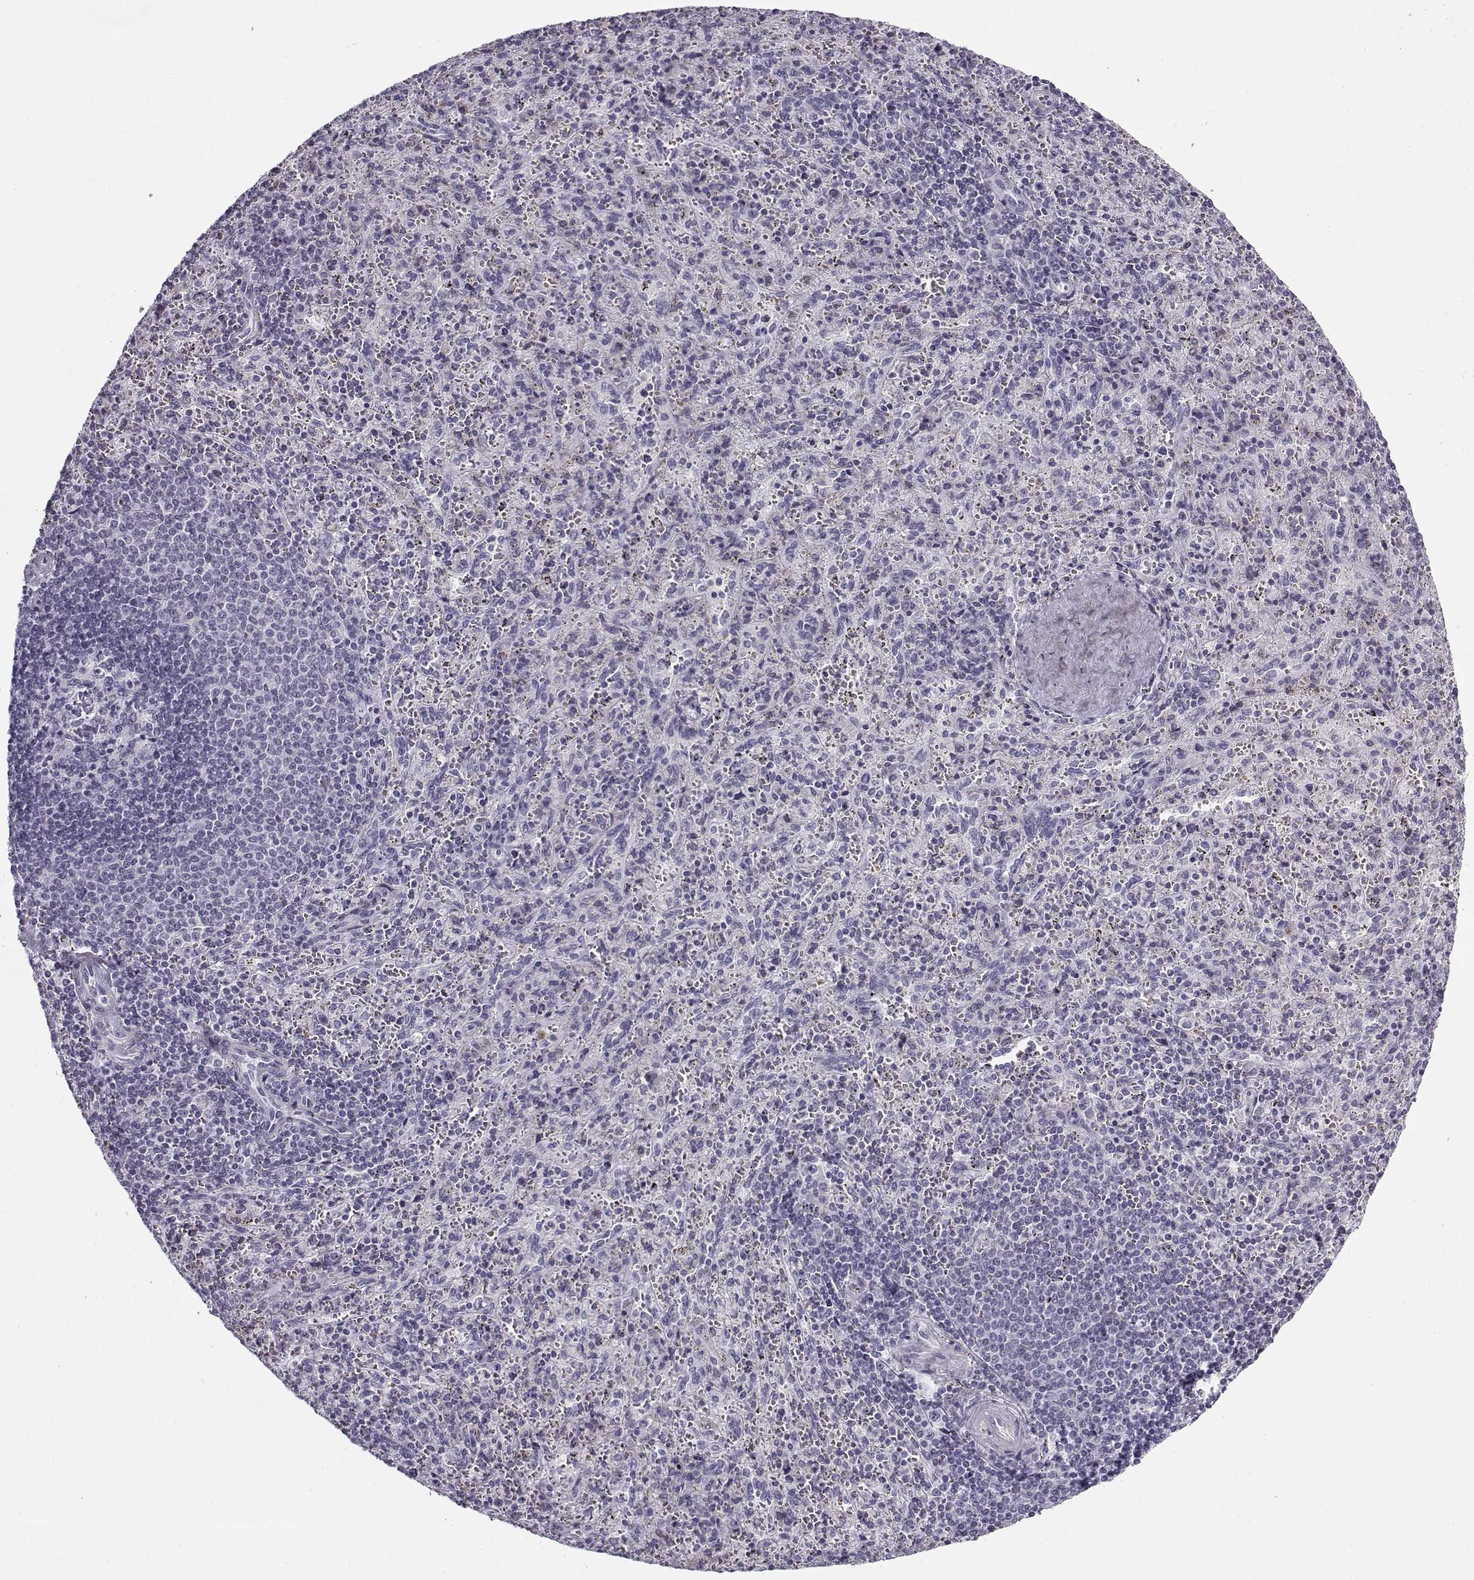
{"staining": {"intensity": "negative", "quantity": "none", "location": "none"}, "tissue": "spleen", "cell_type": "Cells in red pulp", "image_type": "normal", "snomed": [{"axis": "morphology", "description": "Normal tissue, NOS"}, {"axis": "topography", "description": "Spleen"}], "caption": "A high-resolution micrograph shows immunohistochemistry staining of benign spleen, which demonstrates no significant positivity in cells in red pulp.", "gene": "SNCA", "patient": {"sex": "male", "age": 57}}